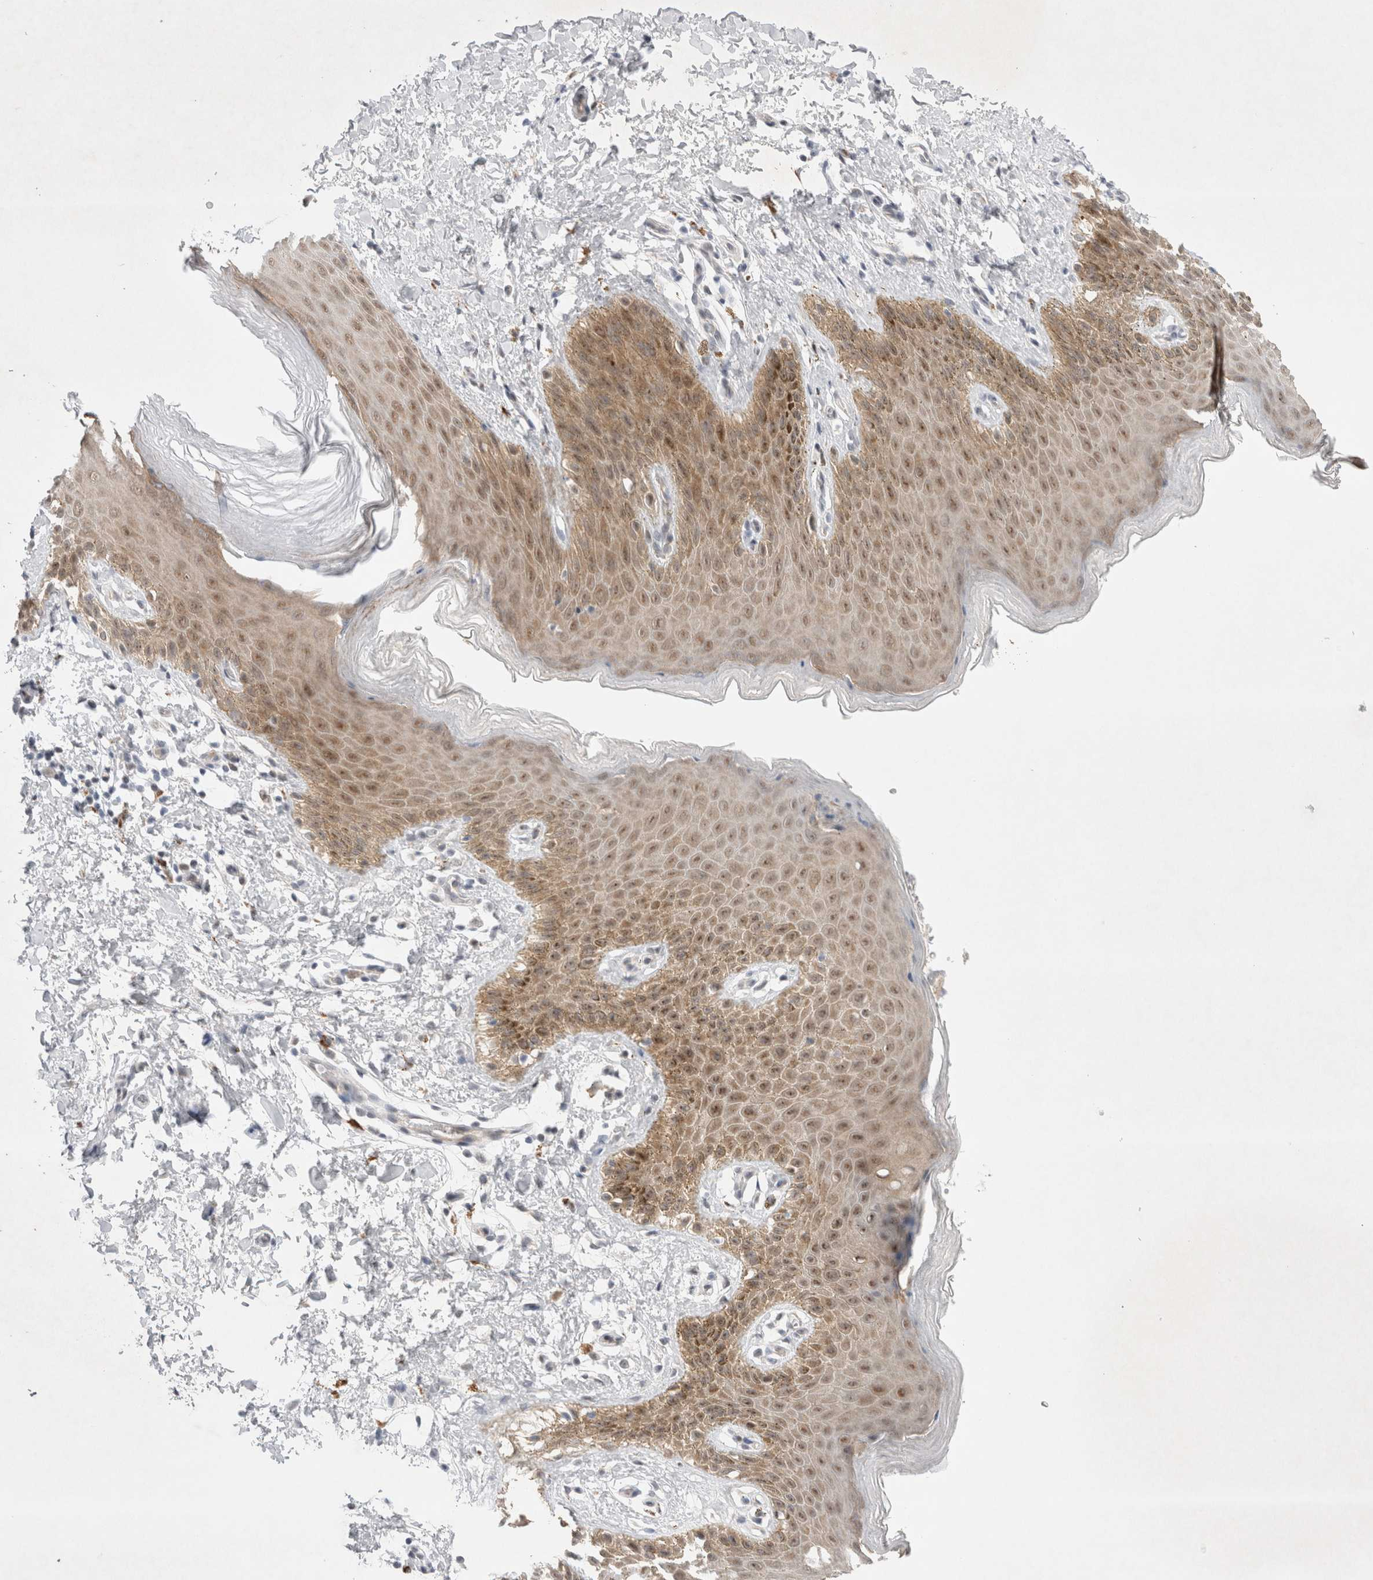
{"staining": {"intensity": "weak", "quantity": ">75%", "location": "cytoplasmic/membranous,nuclear"}, "tissue": "skin", "cell_type": "Epidermal cells", "image_type": "normal", "snomed": [{"axis": "morphology", "description": "Normal tissue, NOS"}, {"axis": "topography", "description": "Anal"}, {"axis": "topography", "description": "Peripheral nerve tissue"}], "caption": "Protein staining by IHC shows weak cytoplasmic/membranous,nuclear staining in about >75% of epidermal cells in benign skin. The protein is shown in brown color, while the nuclei are stained blue.", "gene": "WIPF2", "patient": {"sex": "male", "age": 44}}